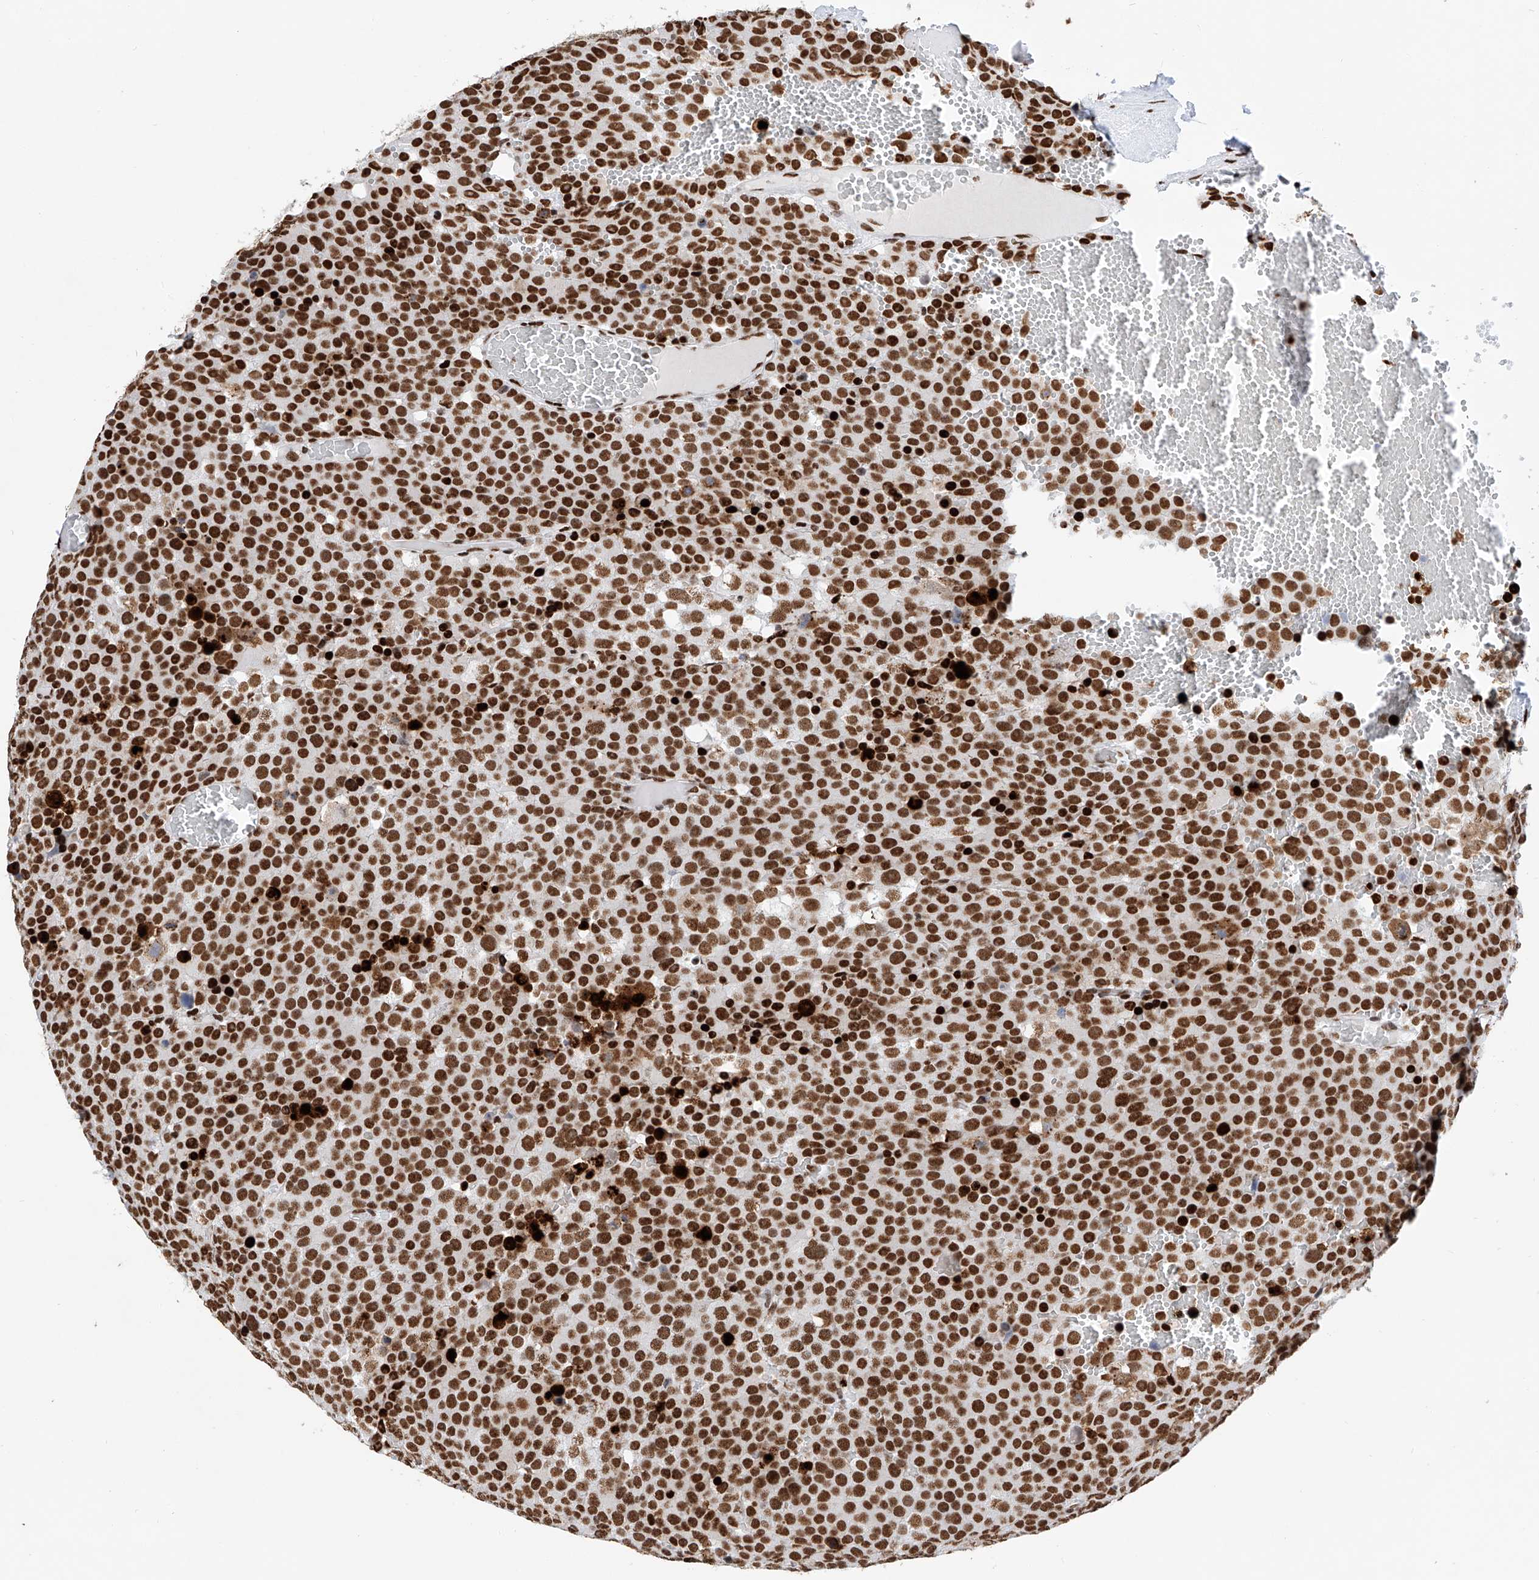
{"staining": {"intensity": "strong", "quantity": ">75%", "location": "nuclear"}, "tissue": "testis cancer", "cell_type": "Tumor cells", "image_type": "cancer", "snomed": [{"axis": "morphology", "description": "Seminoma, NOS"}, {"axis": "topography", "description": "Testis"}], "caption": "A brown stain labels strong nuclear expression of a protein in seminoma (testis) tumor cells.", "gene": "SRSF6", "patient": {"sex": "male", "age": 71}}